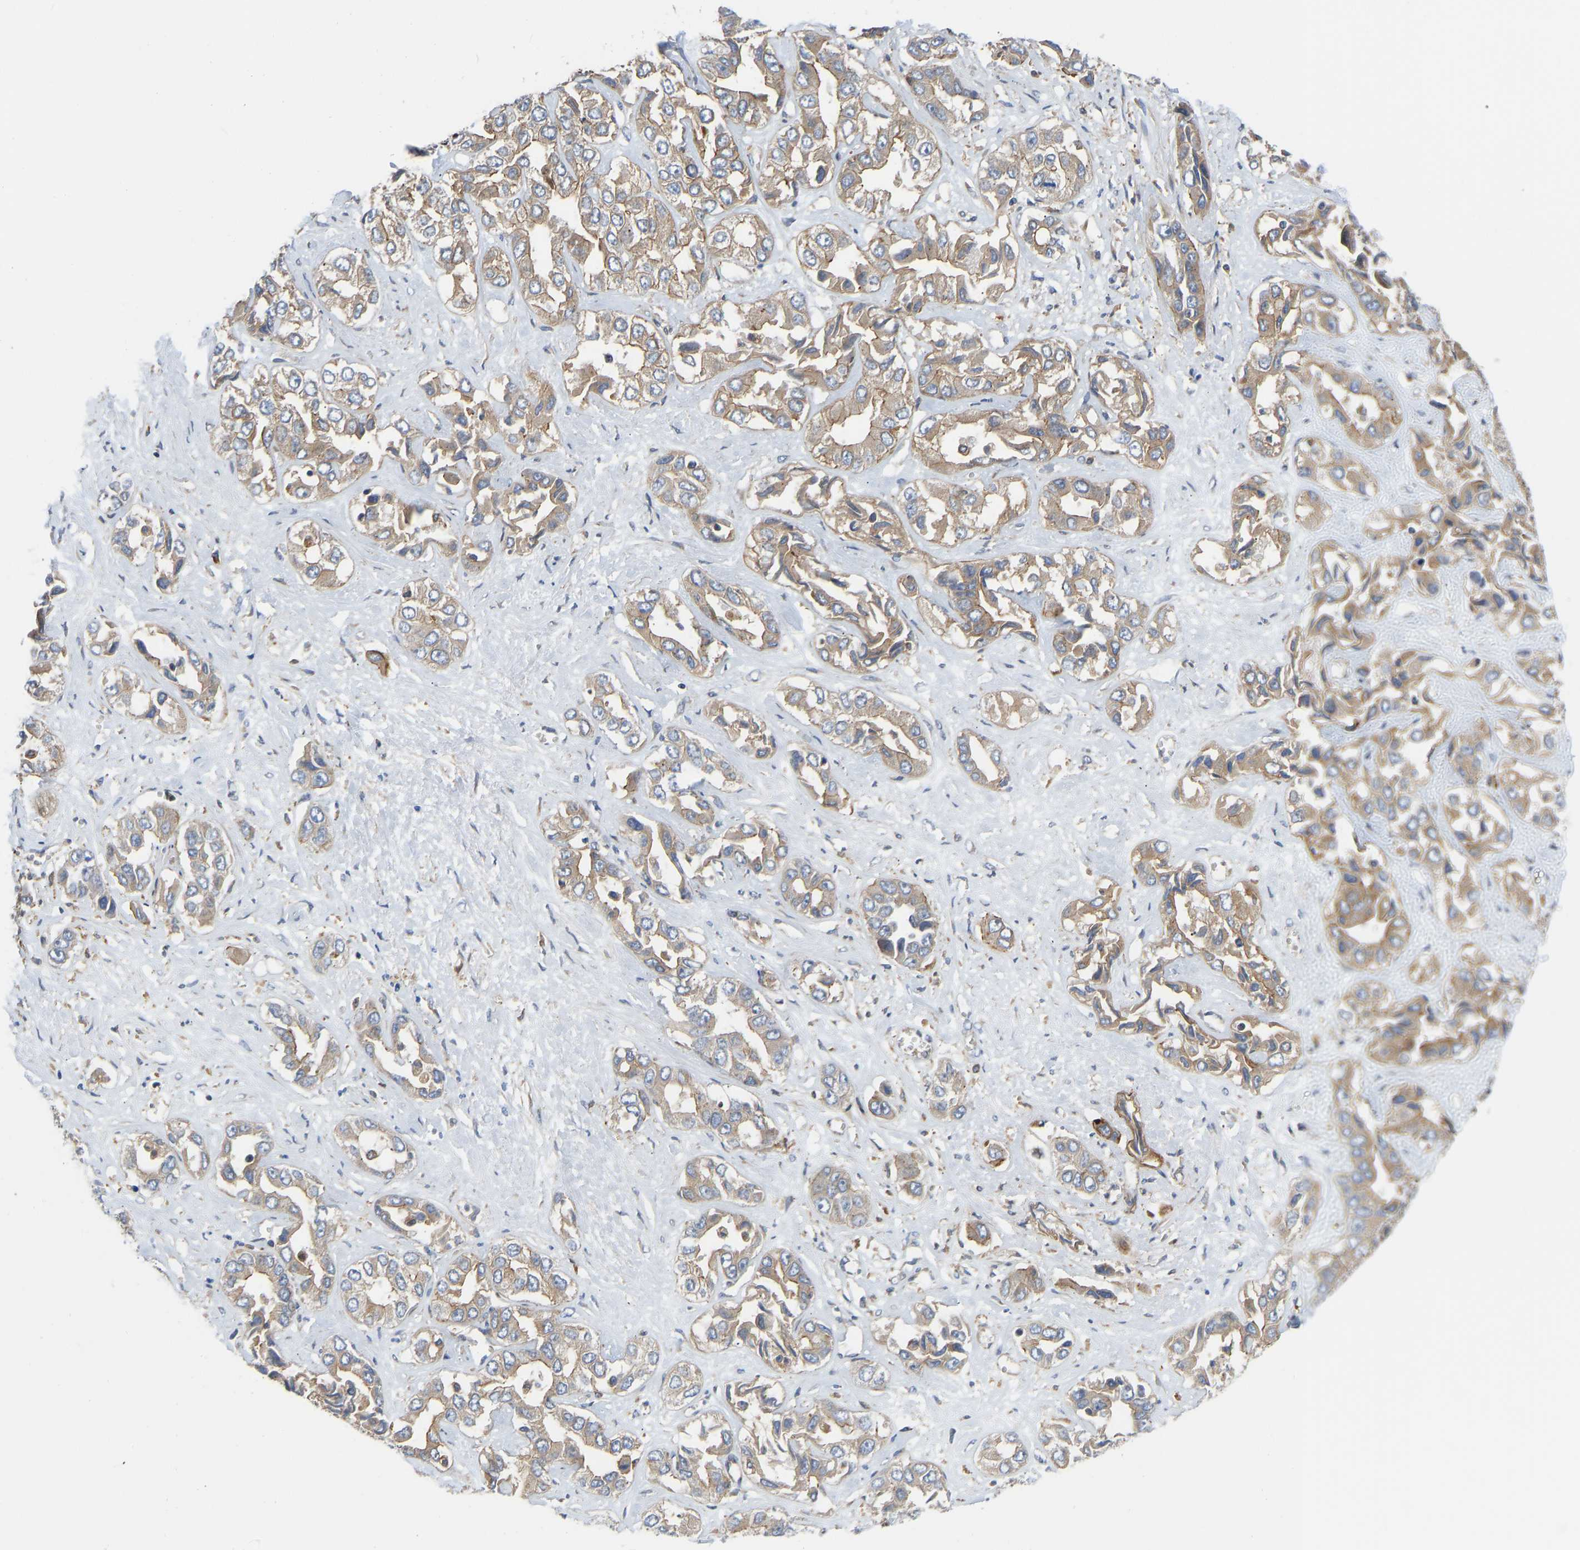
{"staining": {"intensity": "weak", "quantity": ">75%", "location": "cytoplasmic/membranous"}, "tissue": "liver cancer", "cell_type": "Tumor cells", "image_type": "cancer", "snomed": [{"axis": "morphology", "description": "Cholangiocarcinoma"}, {"axis": "topography", "description": "Liver"}], "caption": "About >75% of tumor cells in cholangiocarcinoma (liver) demonstrate weak cytoplasmic/membranous protein positivity as visualized by brown immunohistochemical staining.", "gene": "FLNB", "patient": {"sex": "female", "age": 52}}